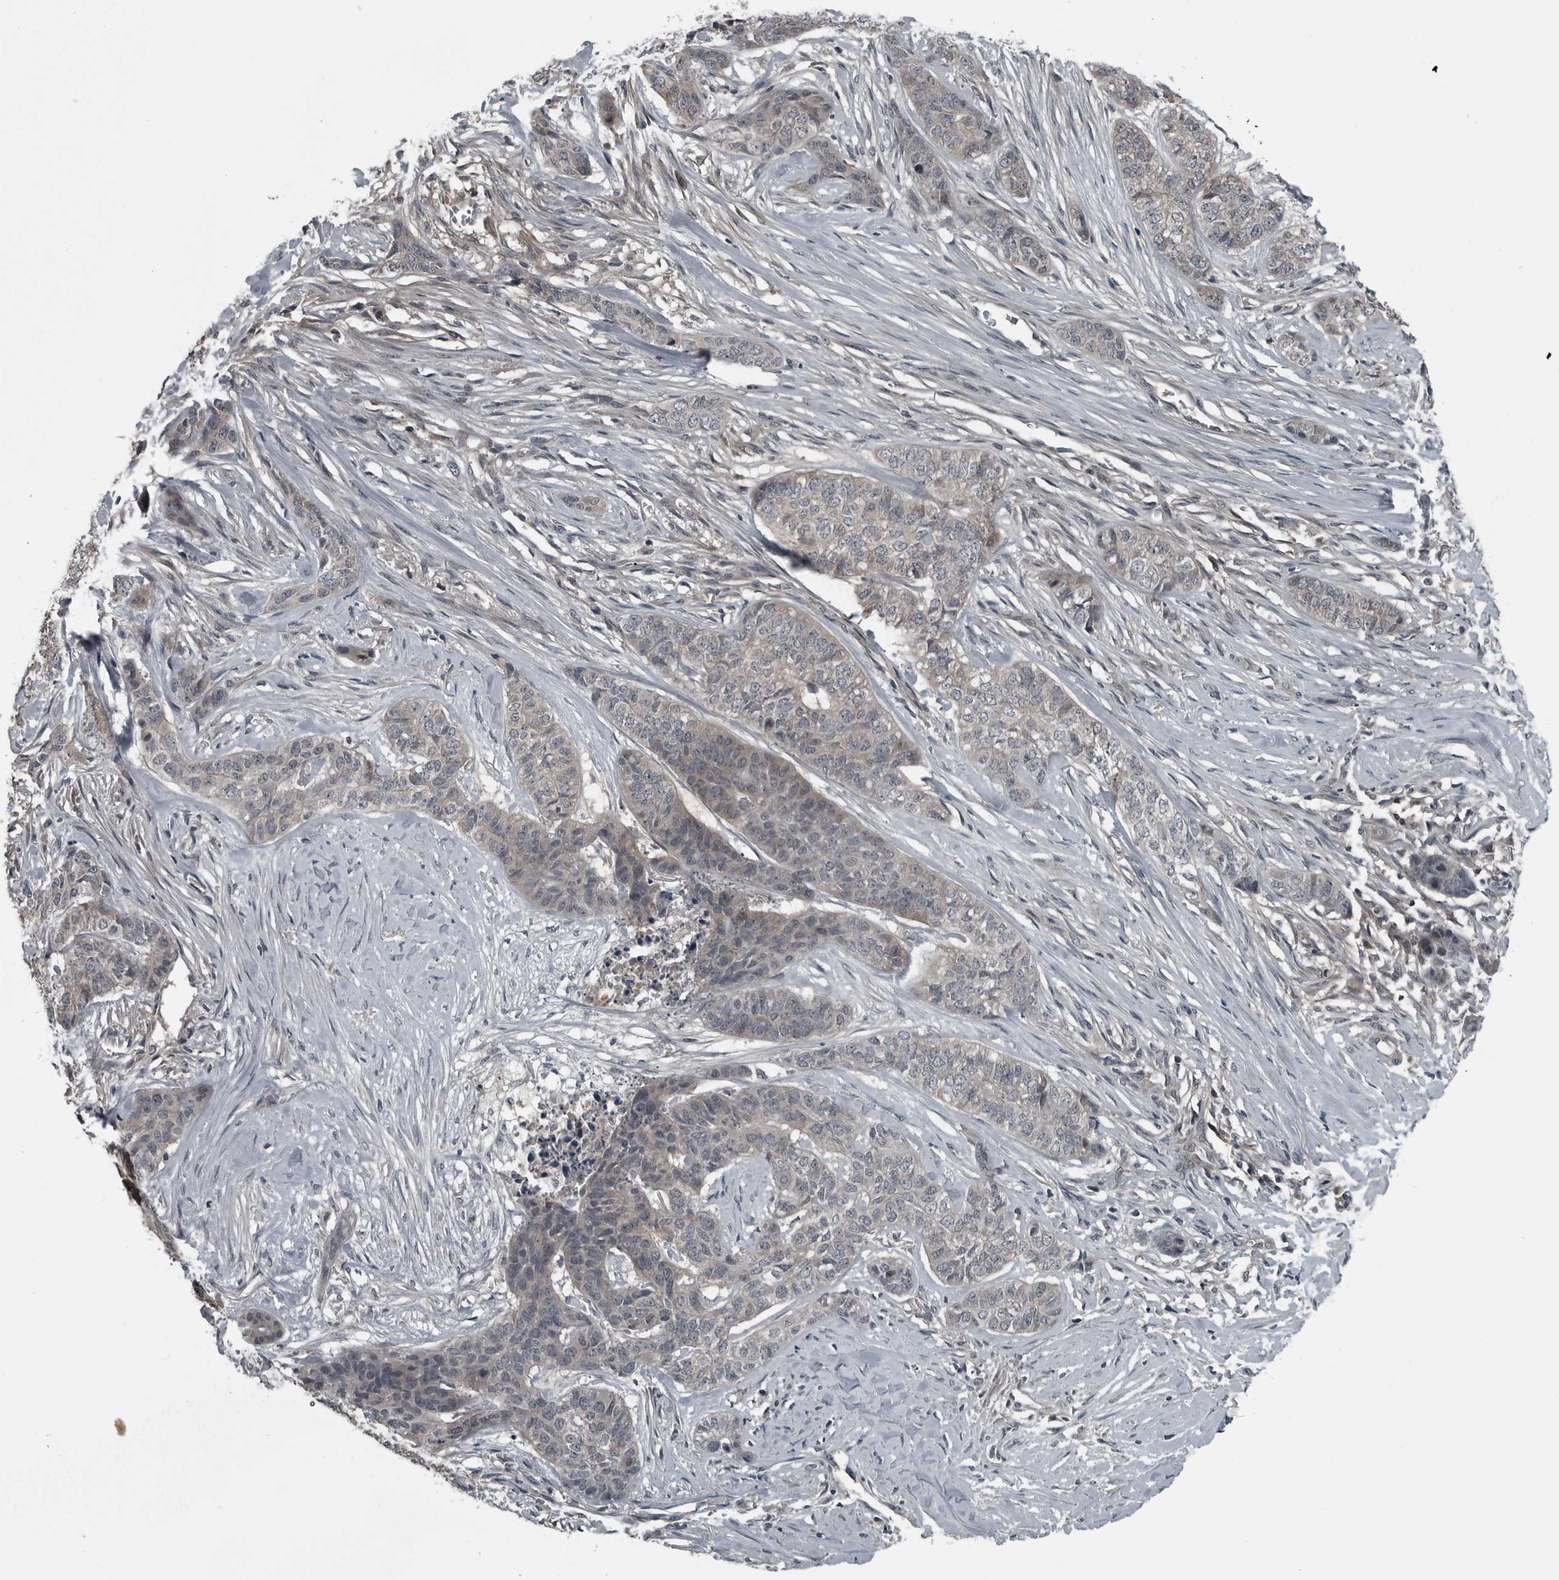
{"staining": {"intensity": "weak", "quantity": ">75%", "location": "cytoplasmic/membranous"}, "tissue": "skin cancer", "cell_type": "Tumor cells", "image_type": "cancer", "snomed": [{"axis": "morphology", "description": "Basal cell carcinoma"}, {"axis": "topography", "description": "Skin"}], "caption": "A high-resolution histopathology image shows IHC staining of skin basal cell carcinoma, which shows weak cytoplasmic/membranous expression in approximately >75% of tumor cells. The protein of interest is stained brown, and the nuclei are stained in blue (DAB IHC with brightfield microscopy, high magnification).", "gene": "GAK", "patient": {"sex": "female", "age": 64}}